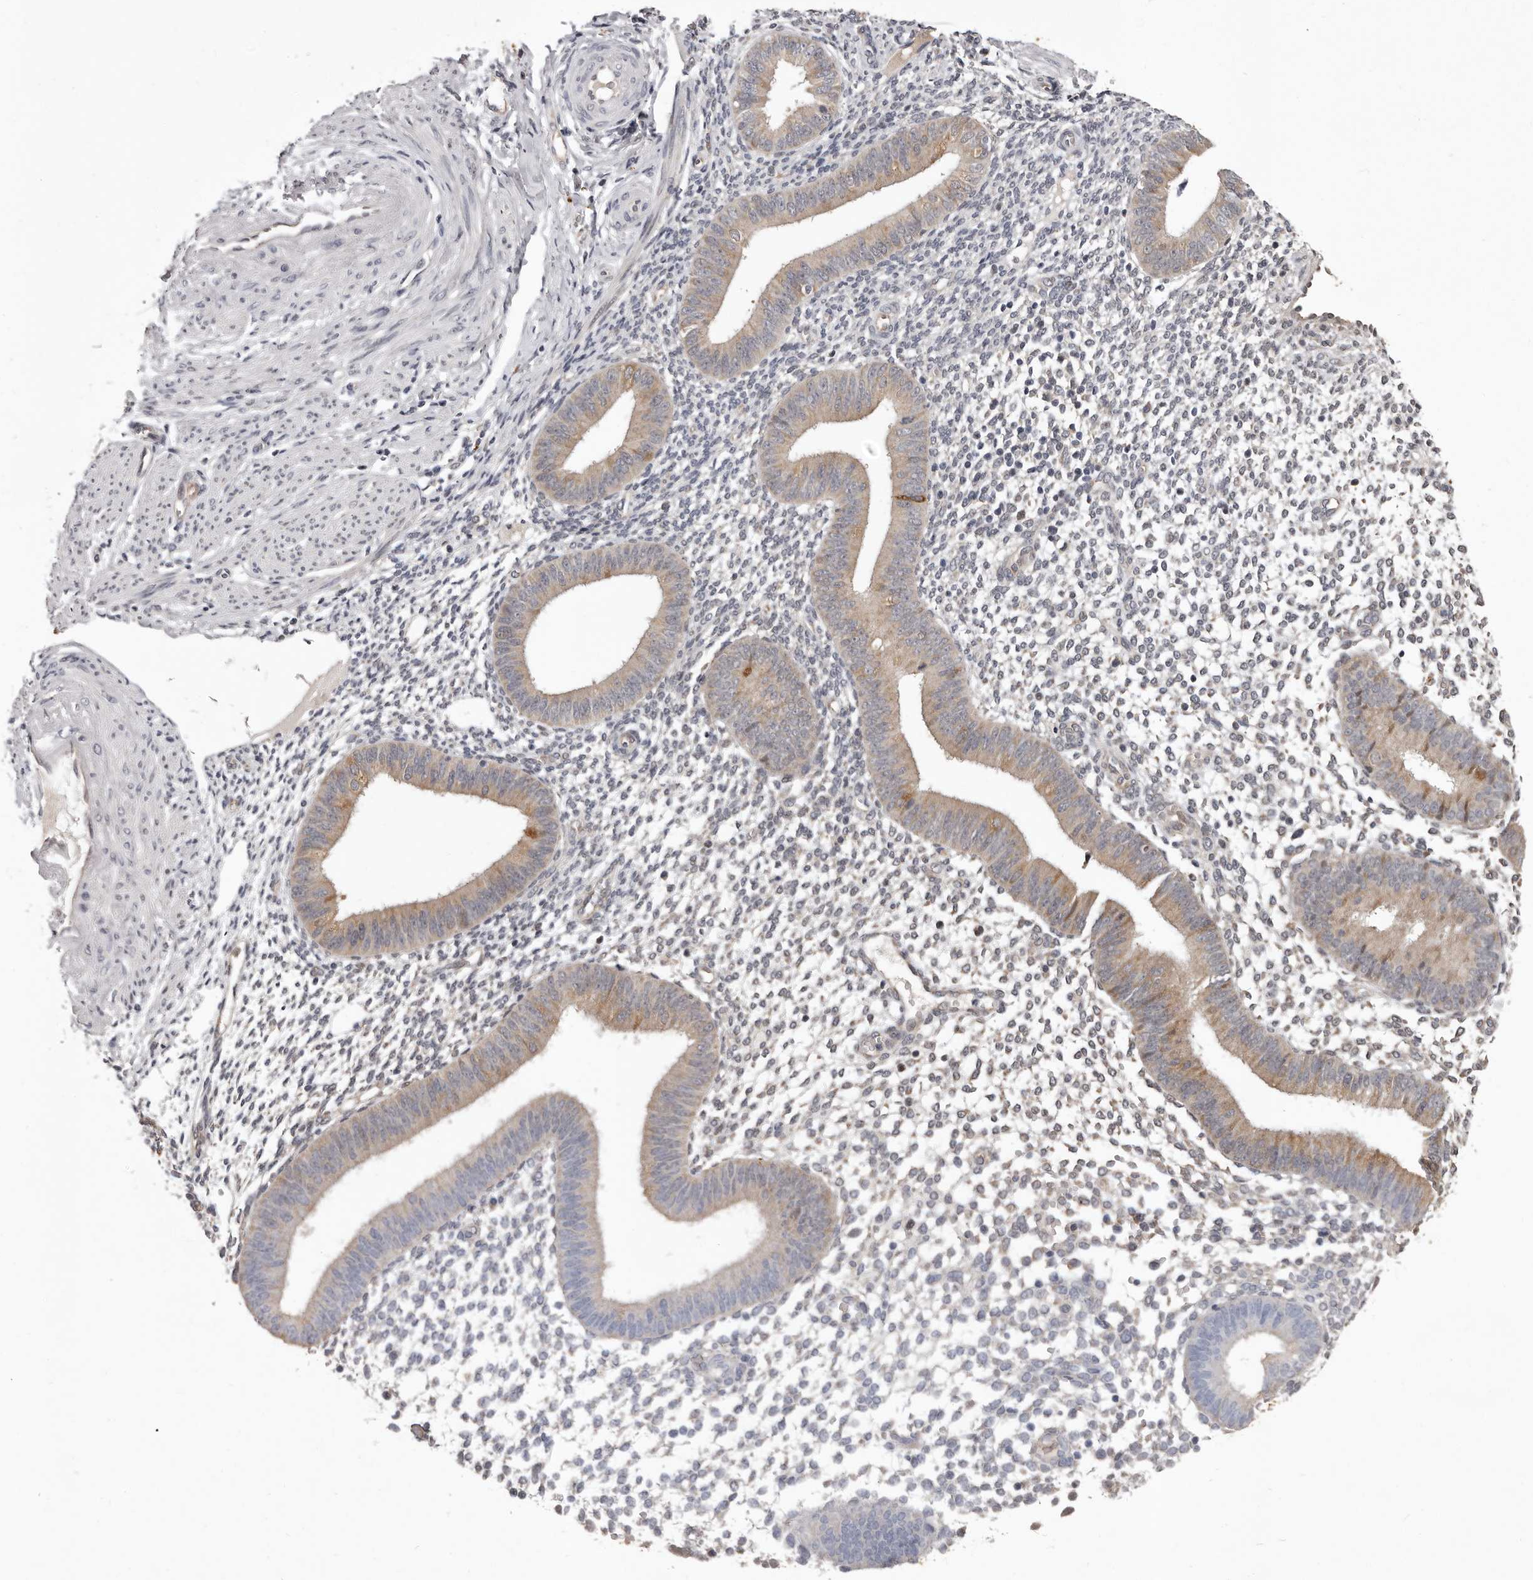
{"staining": {"intensity": "weak", "quantity": "<25%", "location": "cytoplasmic/membranous"}, "tissue": "endometrium", "cell_type": "Cells in endometrial stroma", "image_type": "normal", "snomed": [{"axis": "morphology", "description": "Normal tissue, NOS"}, {"axis": "topography", "description": "Uterus"}, {"axis": "topography", "description": "Endometrium"}], "caption": "Cells in endometrial stroma are negative for protein expression in unremarkable human endometrium.", "gene": "MED8", "patient": {"sex": "female", "age": 48}}